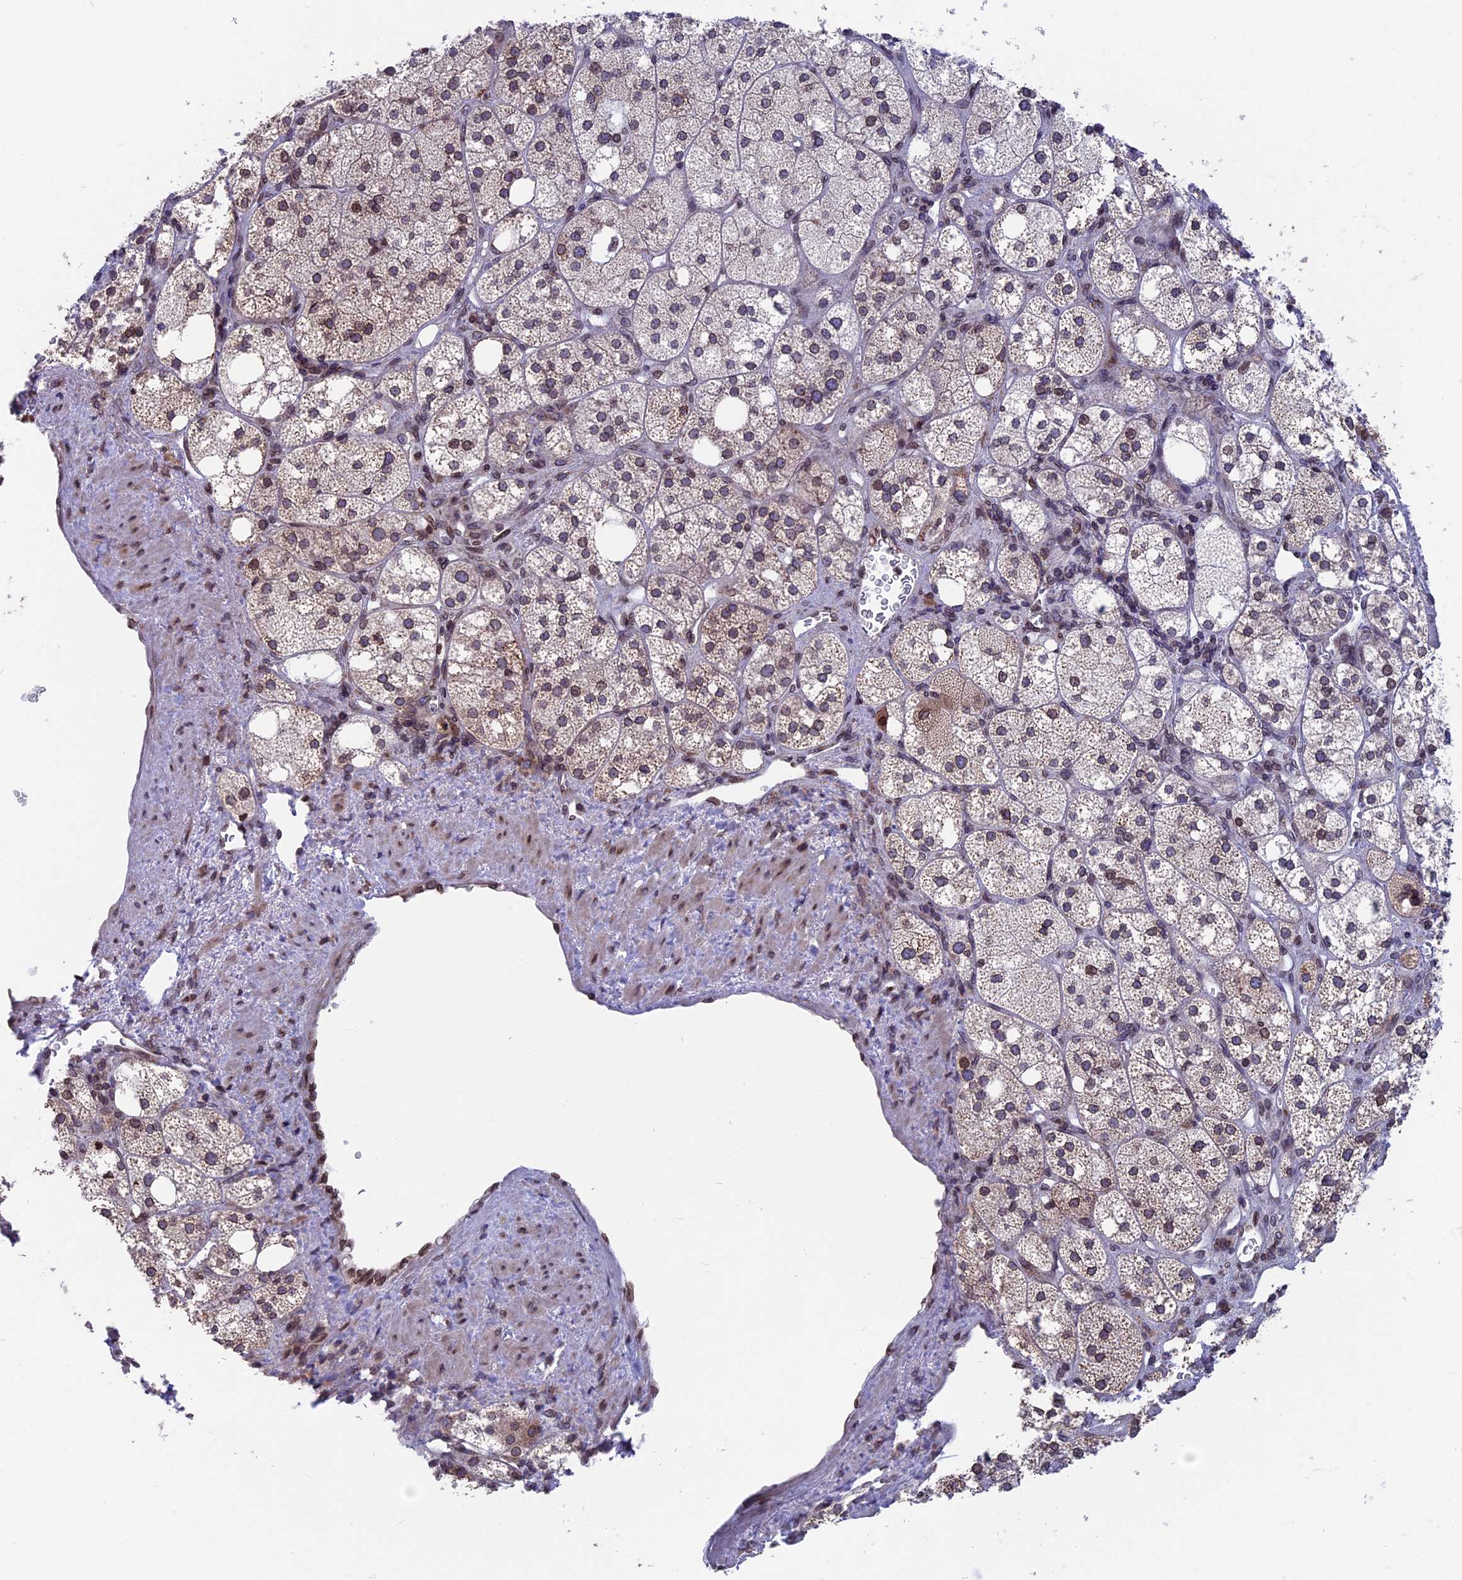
{"staining": {"intensity": "moderate", "quantity": "25%-75%", "location": "cytoplasmic/membranous,nuclear"}, "tissue": "adrenal gland", "cell_type": "Glandular cells", "image_type": "normal", "snomed": [{"axis": "morphology", "description": "Normal tissue, NOS"}, {"axis": "topography", "description": "Adrenal gland"}], "caption": "A micrograph showing moderate cytoplasmic/membranous,nuclear staining in approximately 25%-75% of glandular cells in normal adrenal gland, as visualized by brown immunohistochemical staining.", "gene": "PTCHD4", "patient": {"sex": "male", "age": 61}}